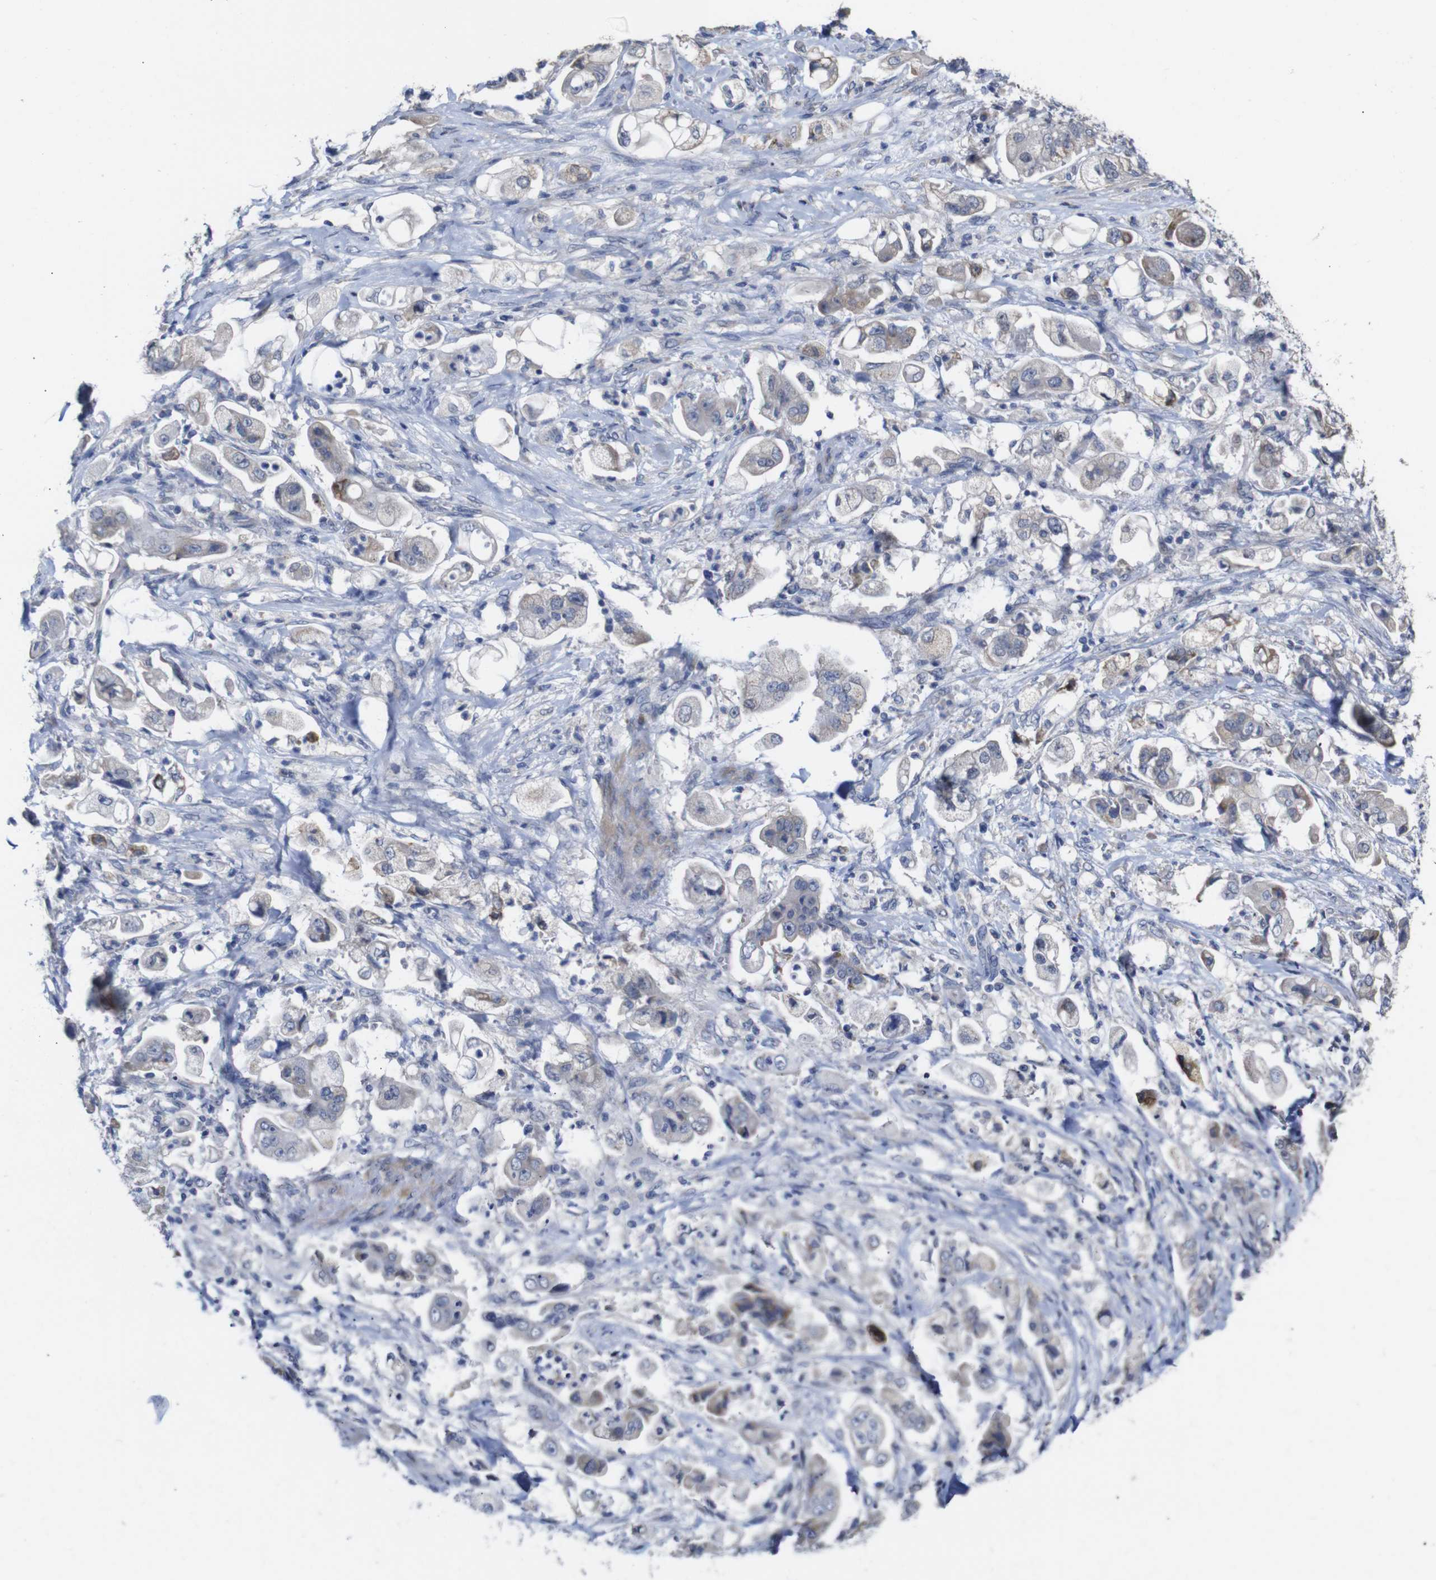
{"staining": {"intensity": "weak", "quantity": "<25%", "location": "cytoplasmic/membranous"}, "tissue": "stomach cancer", "cell_type": "Tumor cells", "image_type": "cancer", "snomed": [{"axis": "morphology", "description": "Adenocarcinoma, NOS"}, {"axis": "topography", "description": "Stomach"}], "caption": "This is an IHC photomicrograph of stomach cancer. There is no positivity in tumor cells.", "gene": "TCEAL9", "patient": {"sex": "male", "age": 62}}